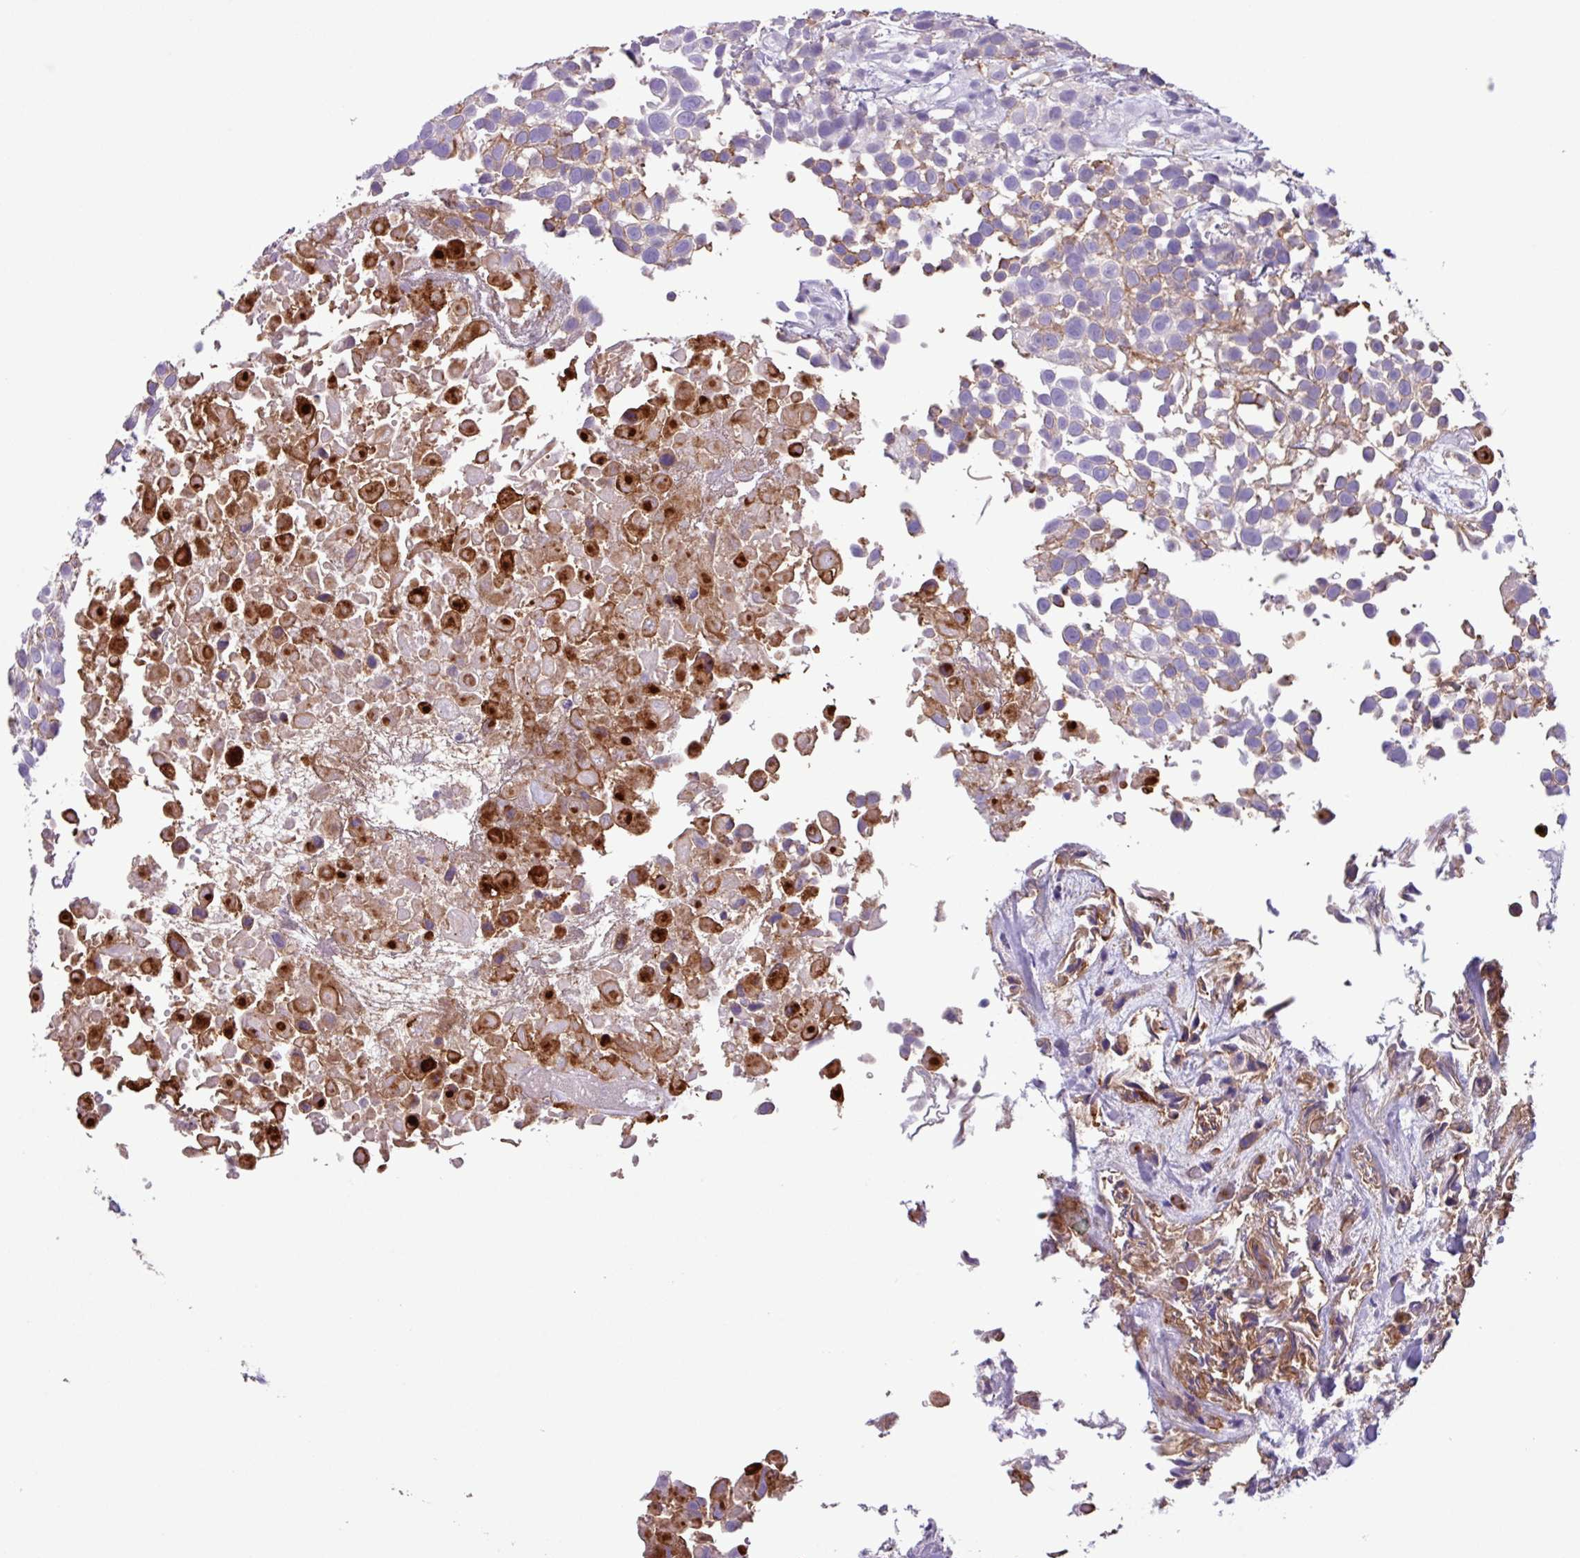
{"staining": {"intensity": "moderate", "quantity": "<25%", "location": "cytoplasmic/membranous"}, "tissue": "urothelial cancer", "cell_type": "Tumor cells", "image_type": "cancer", "snomed": [{"axis": "morphology", "description": "Urothelial carcinoma, High grade"}, {"axis": "topography", "description": "Urinary bladder"}], "caption": "A high-resolution histopathology image shows immunohistochemistry staining of high-grade urothelial carcinoma, which reveals moderate cytoplasmic/membranous positivity in approximately <25% of tumor cells.", "gene": "CYSTM1", "patient": {"sex": "male", "age": 56}}